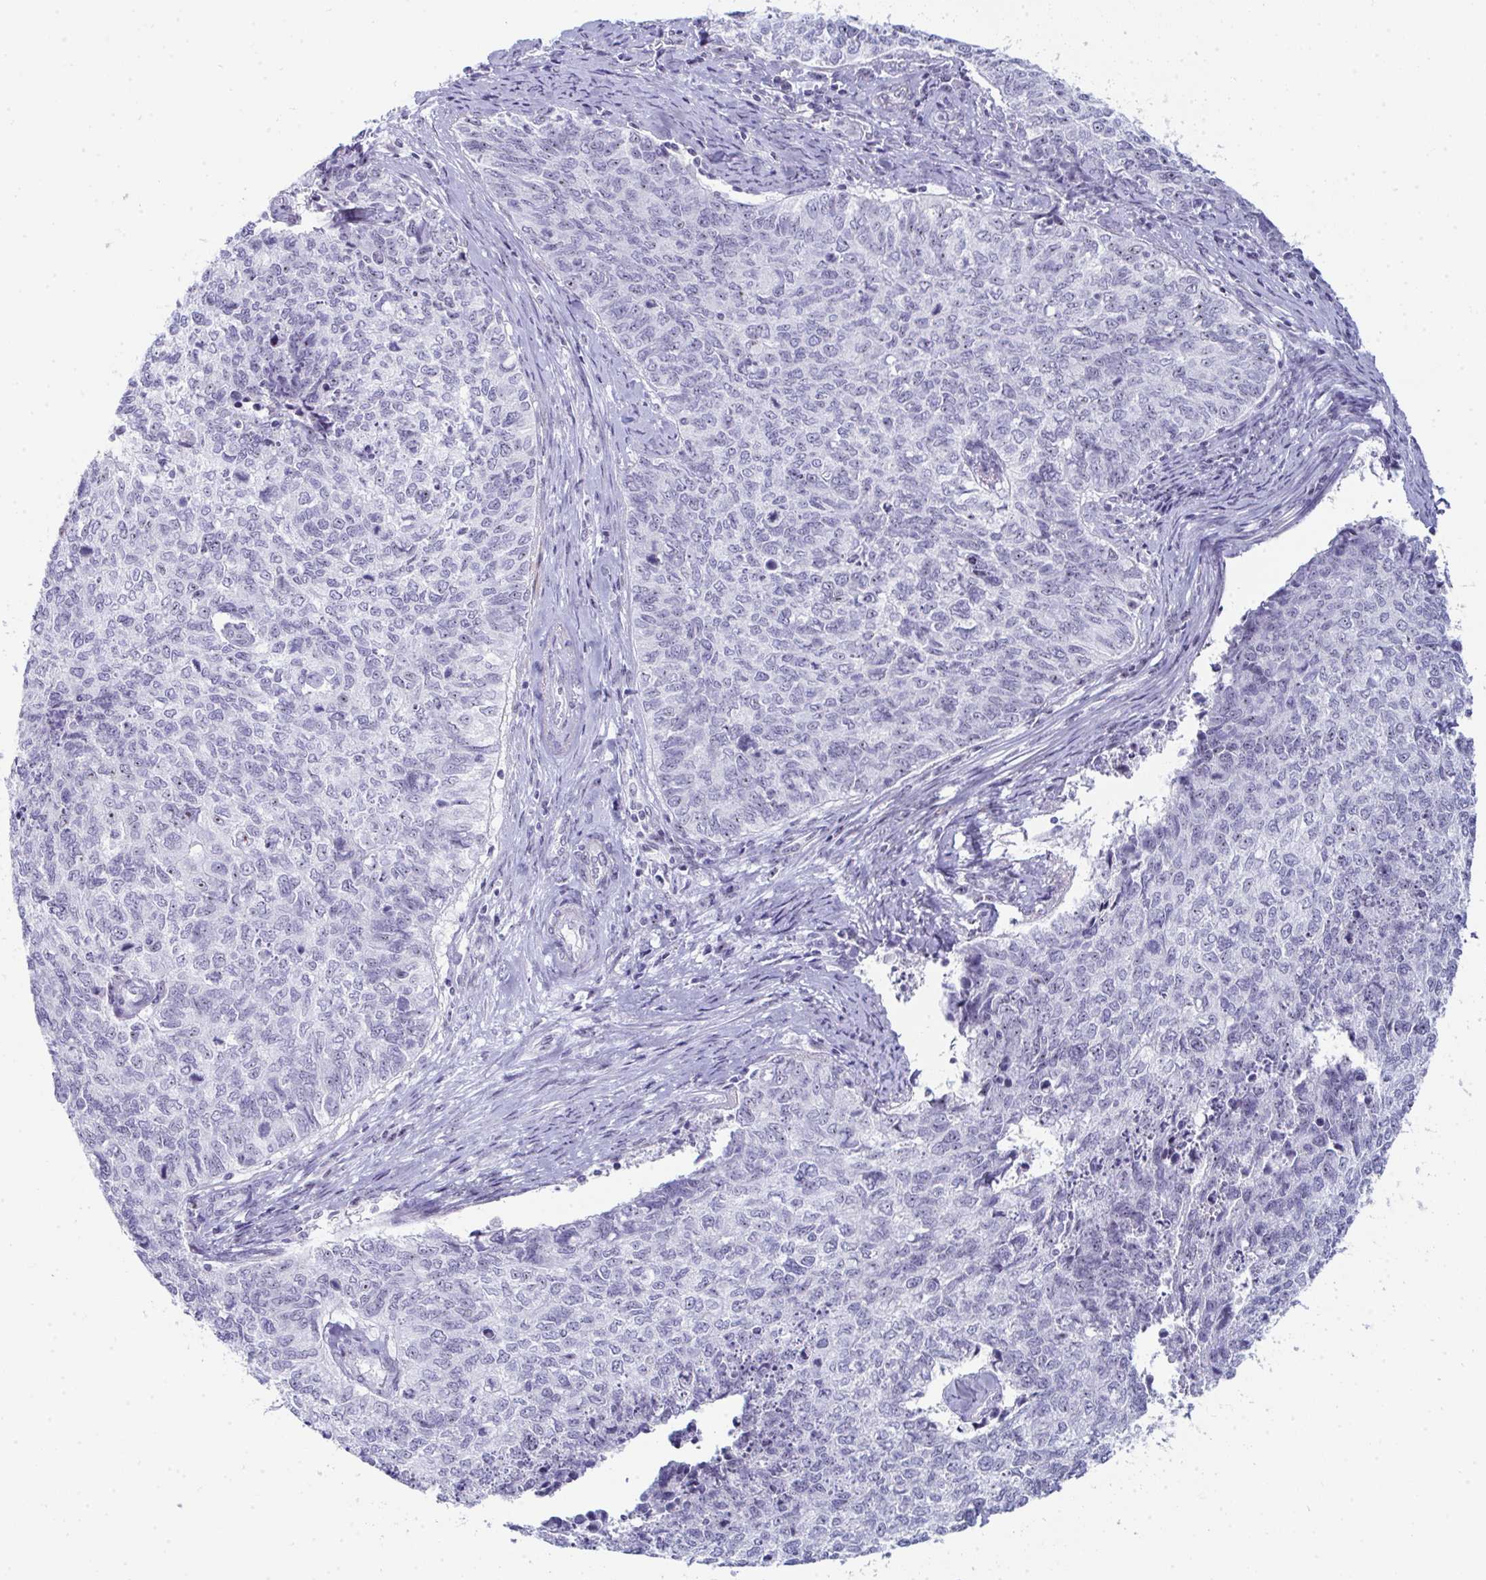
{"staining": {"intensity": "weak", "quantity": "<25%", "location": "nuclear"}, "tissue": "cervical cancer", "cell_type": "Tumor cells", "image_type": "cancer", "snomed": [{"axis": "morphology", "description": "Adenocarcinoma, NOS"}, {"axis": "topography", "description": "Cervix"}], "caption": "Micrograph shows no protein expression in tumor cells of adenocarcinoma (cervical) tissue.", "gene": "NOP10", "patient": {"sex": "female", "age": 63}}